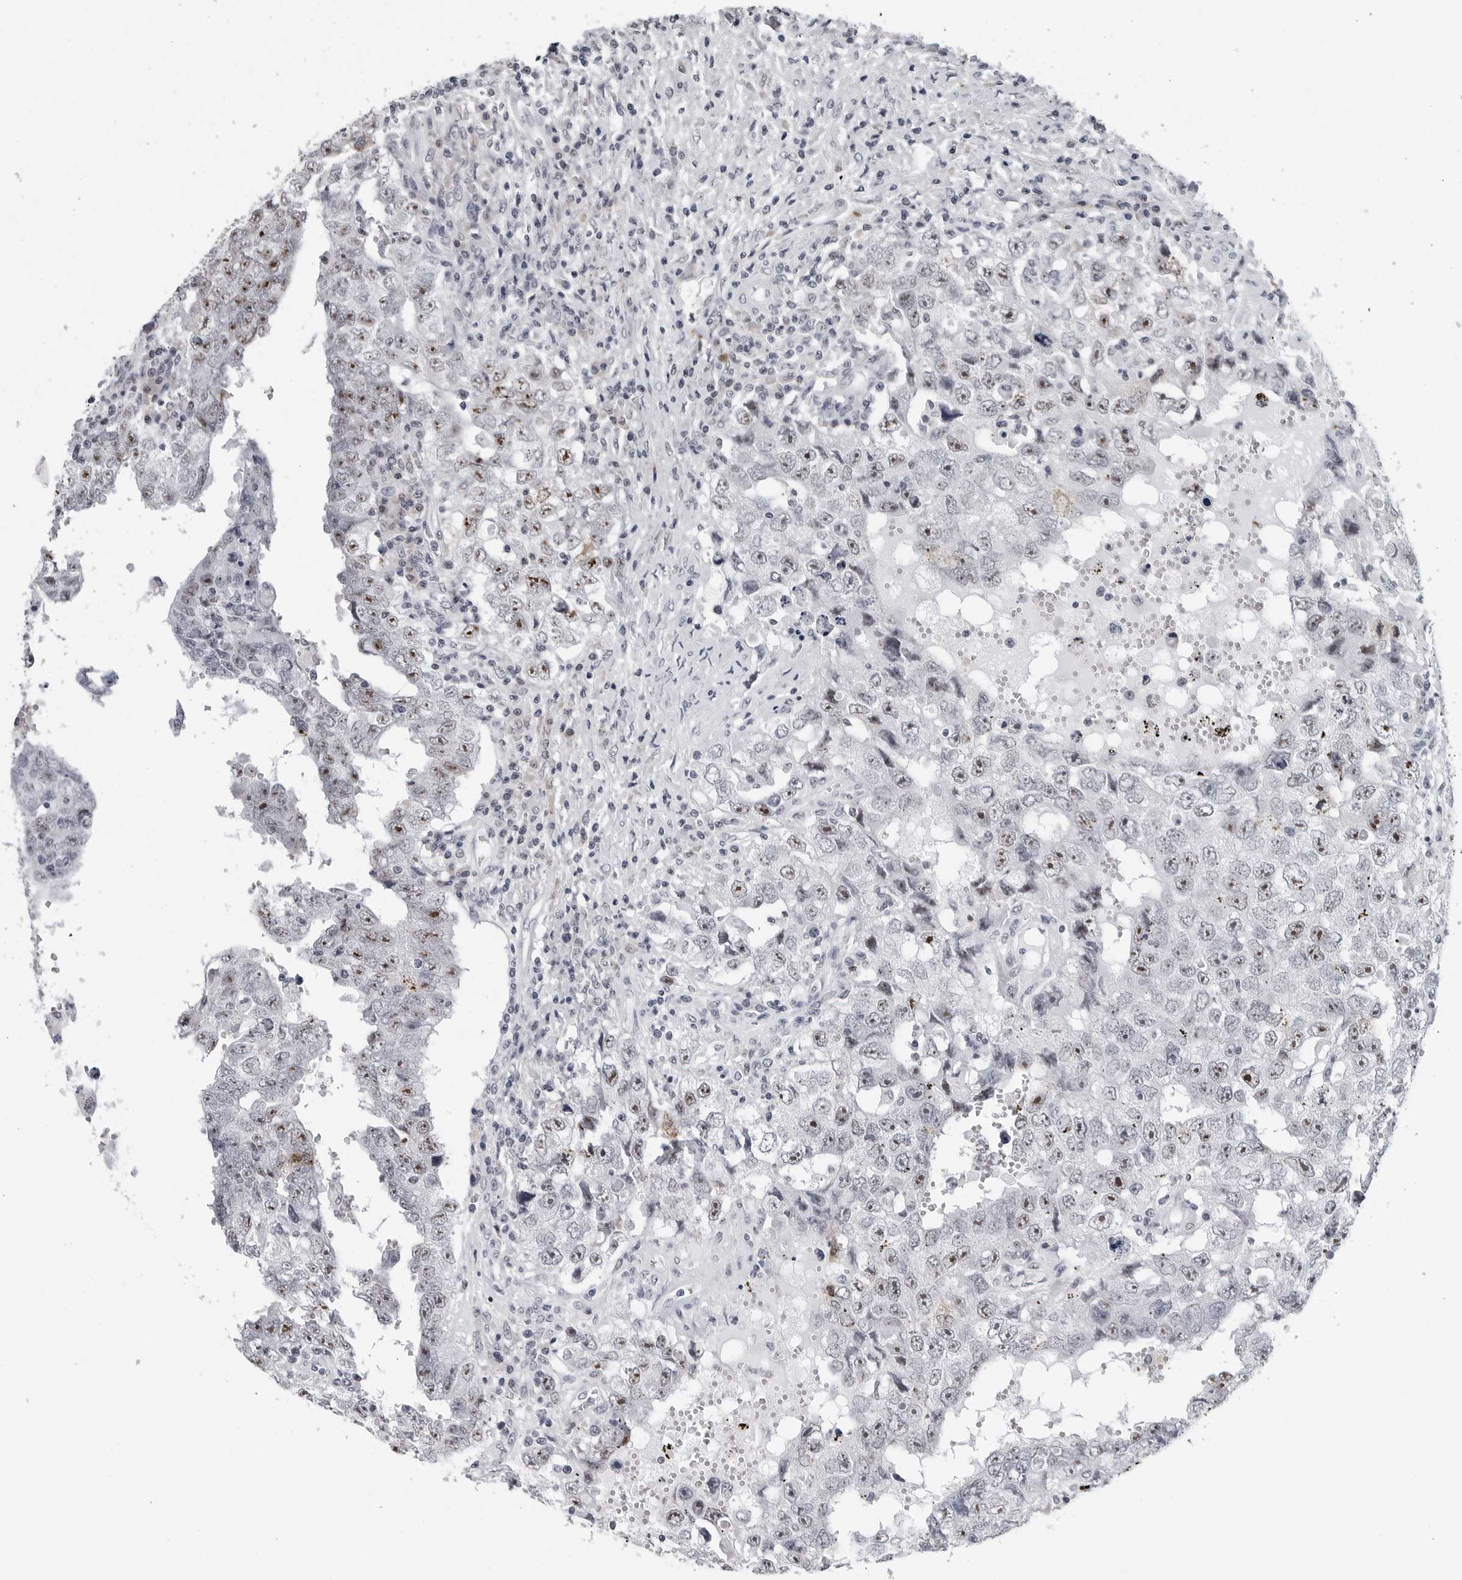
{"staining": {"intensity": "moderate", "quantity": ">75%", "location": "nuclear"}, "tissue": "testis cancer", "cell_type": "Tumor cells", "image_type": "cancer", "snomed": [{"axis": "morphology", "description": "Carcinoma, Embryonal, NOS"}, {"axis": "topography", "description": "Testis"}], "caption": "Approximately >75% of tumor cells in human testis cancer reveal moderate nuclear protein expression as visualized by brown immunohistochemical staining.", "gene": "GNL2", "patient": {"sex": "male", "age": 26}}